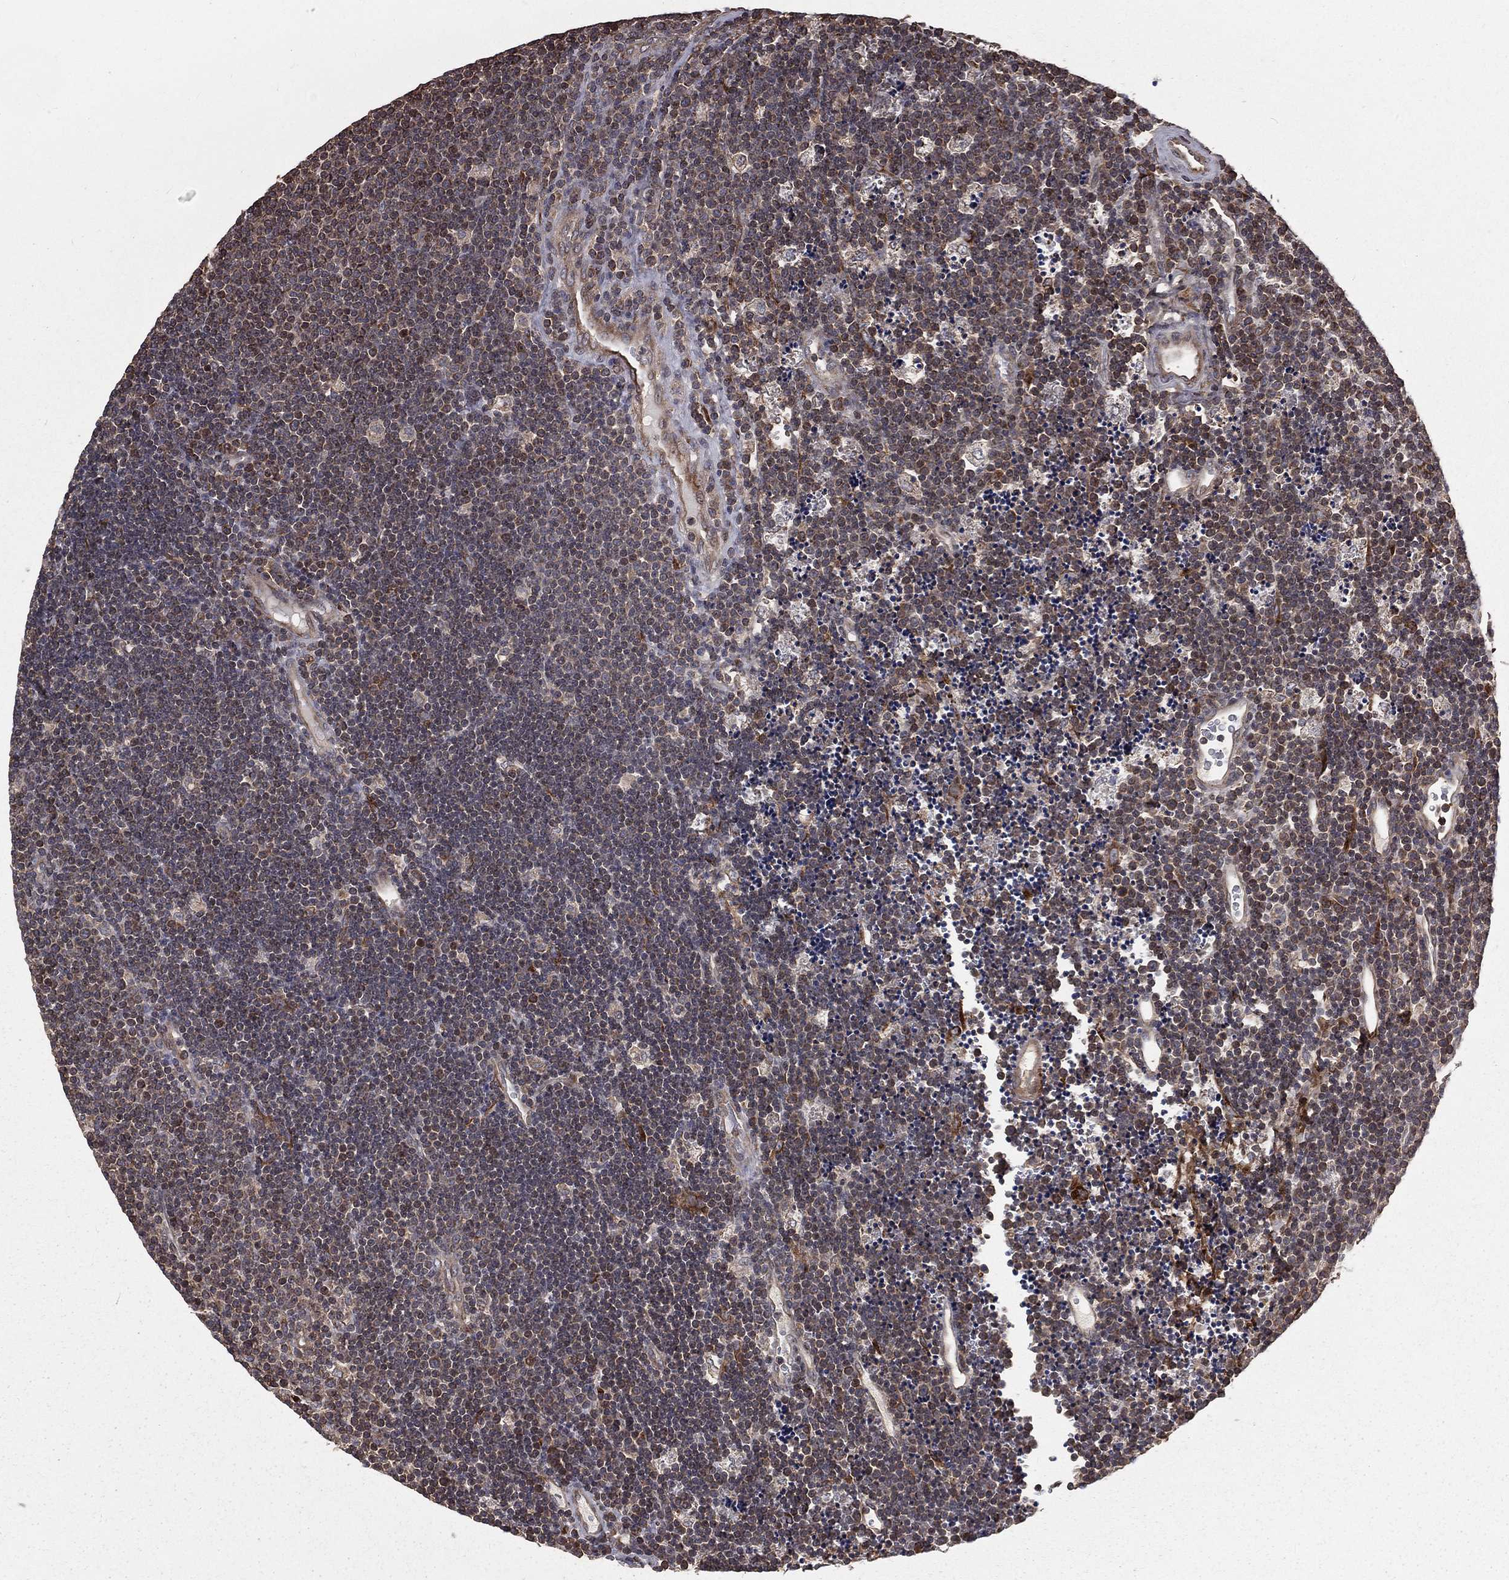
{"staining": {"intensity": "weak", "quantity": "25%-75%", "location": "cytoplasmic/membranous"}, "tissue": "lymphoma", "cell_type": "Tumor cells", "image_type": "cancer", "snomed": [{"axis": "morphology", "description": "Malignant lymphoma, non-Hodgkin's type, Low grade"}, {"axis": "topography", "description": "Brain"}], "caption": "IHC staining of lymphoma, which displays low levels of weak cytoplasmic/membranous expression in about 25%-75% of tumor cells indicating weak cytoplasmic/membranous protein staining. The staining was performed using DAB (brown) for protein detection and nuclei were counterstained in hematoxylin (blue).", "gene": "OLFML1", "patient": {"sex": "female", "age": 66}}